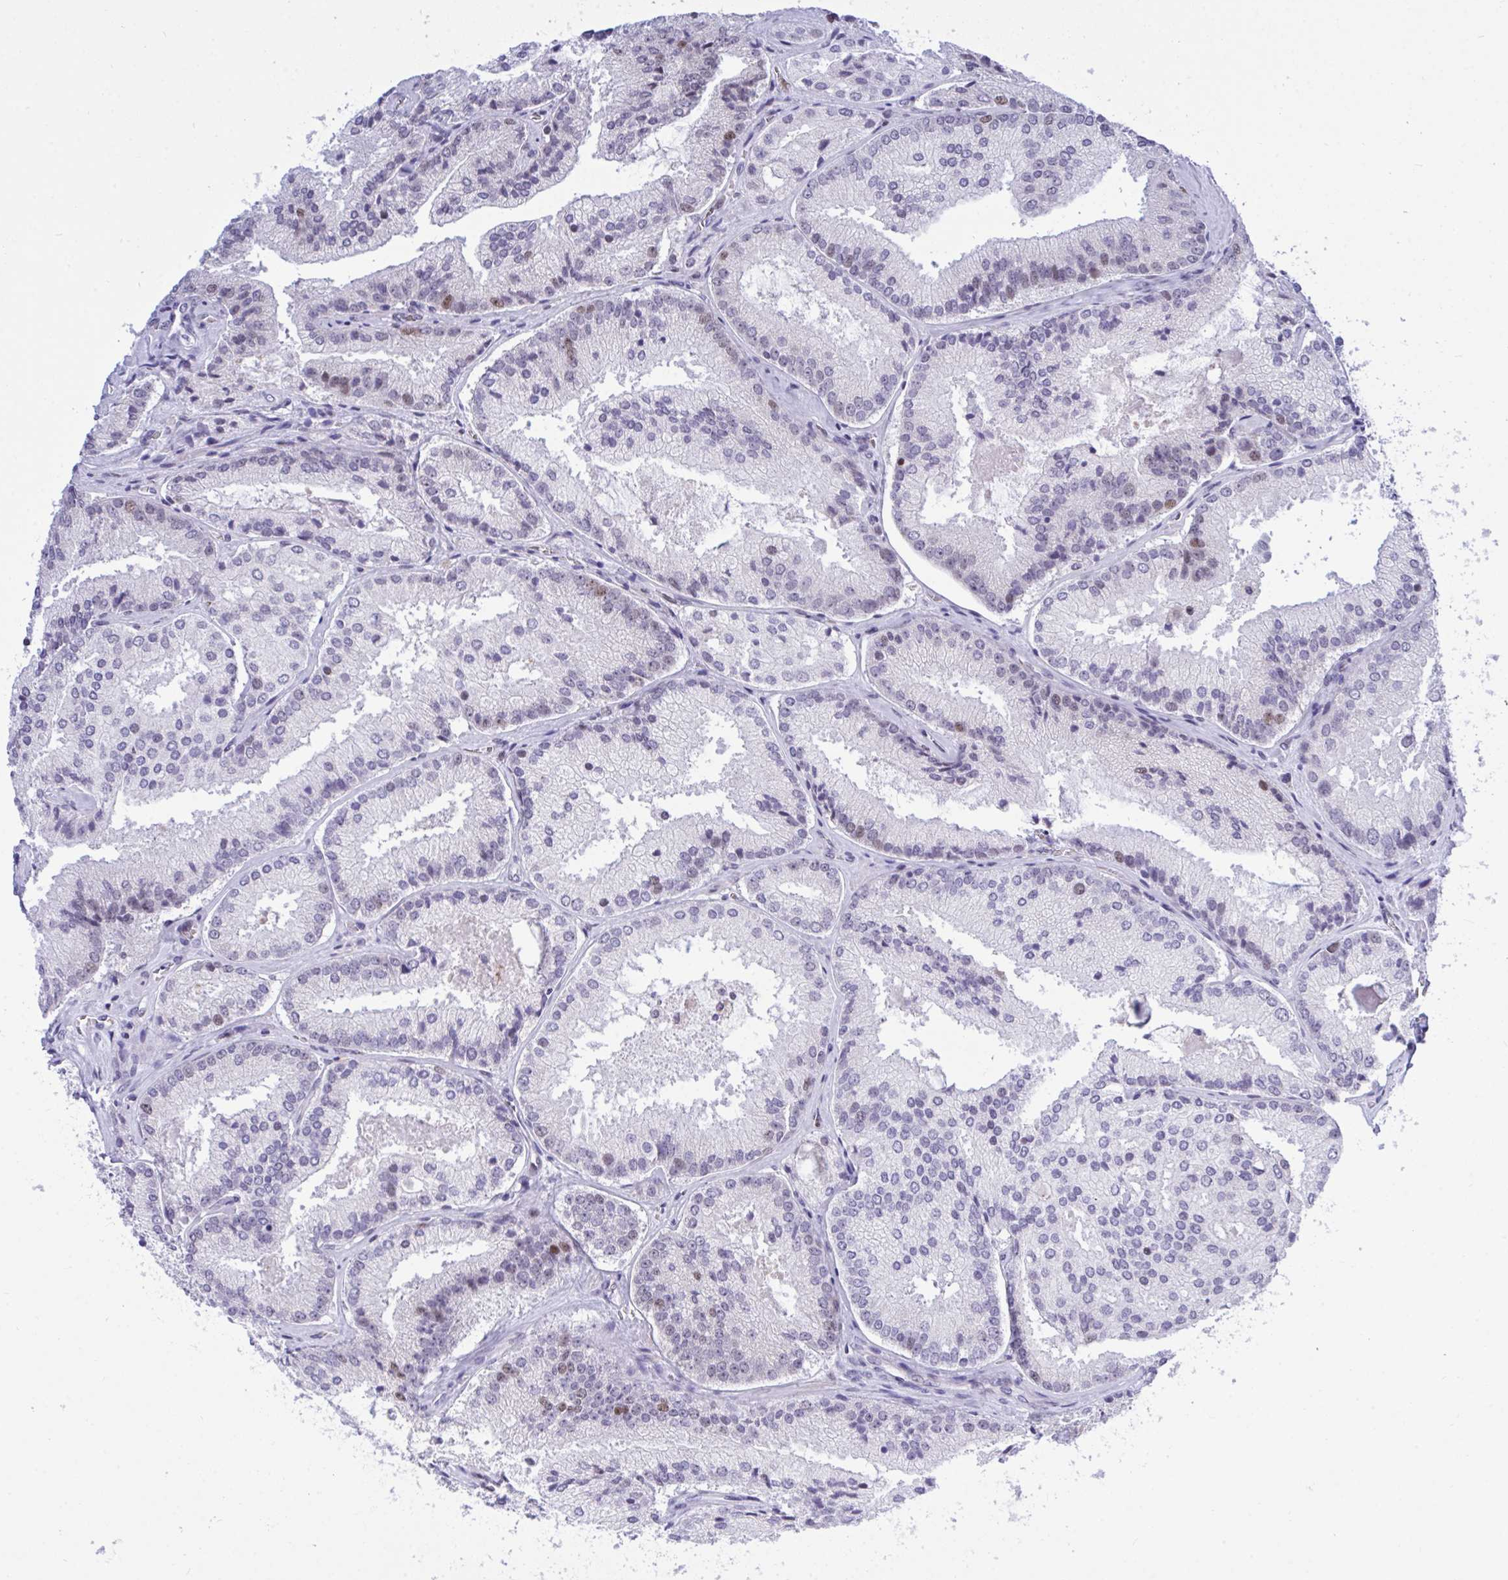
{"staining": {"intensity": "moderate", "quantity": "<25%", "location": "nuclear"}, "tissue": "prostate cancer", "cell_type": "Tumor cells", "image_type": "cancer", "snomed": [{"axis": "morphology", "description": "Adenocarcinoma, High grade"}, {"axis": "topography", "description": "Prostate"}], "caption": "Immunohistochemistry (IHC) image of neoplastic tissue: human prostate cancer (adenocarcinoma (high-grade)) stained using immunohistochemistry (IHC) displays low levels of moderate protein expression localized specifically in the nuclear of tumor cells, appearing as a nuclear brown color.", "gene": "C1QL2", "patient": {"sex": "male", "age": 73}}